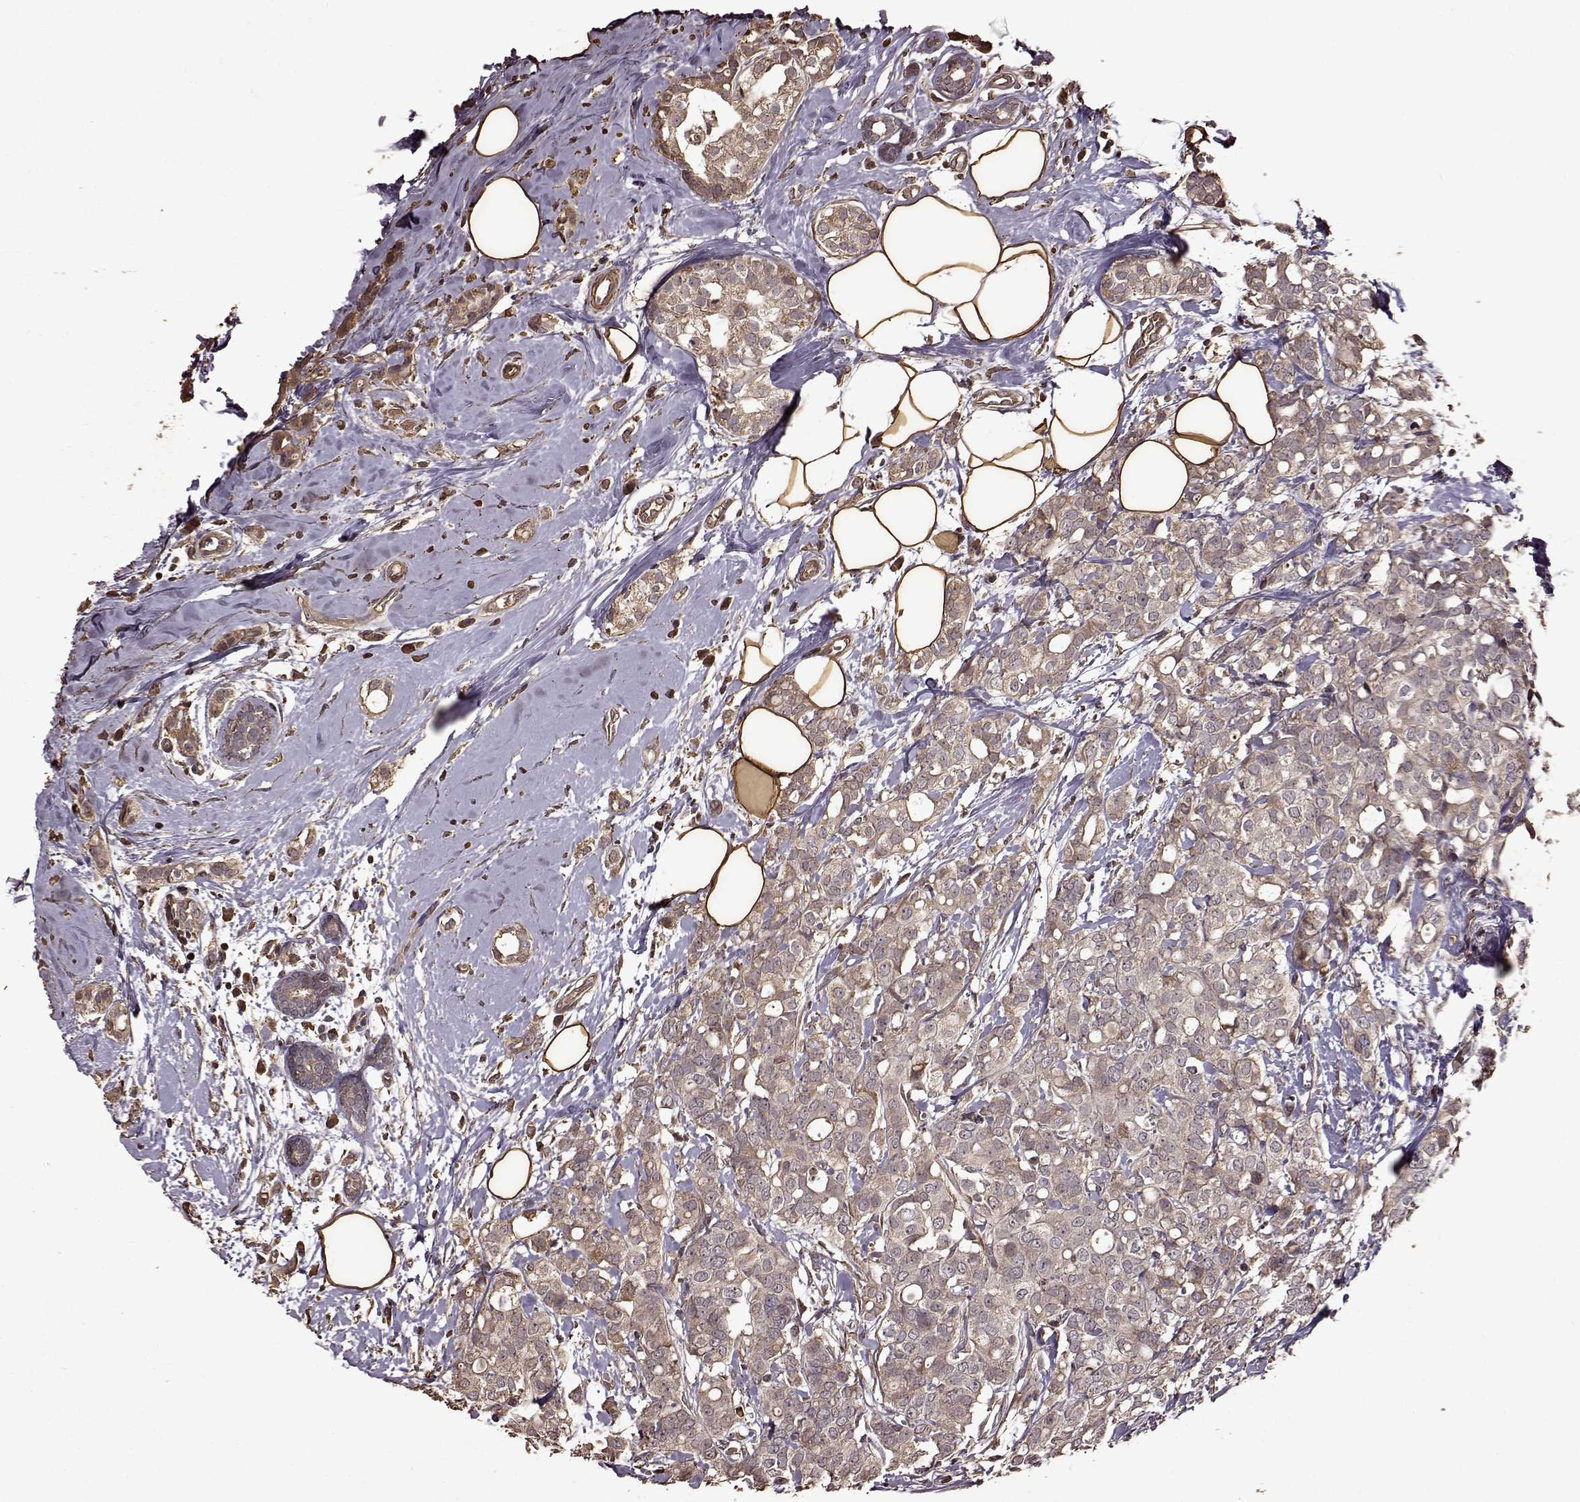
{"staining": {"intensity": "weak", "quantity": ">75%", "location": "cytoplasmic/membranous"}, "tissue": "breast cancer", "cell_type": "Tumor cells", "image_type": "cancer", "snomed": [{"axis": "morphology", "description": "Duct carcinoma"}, {"axis": "topography", "description": "Breast"}], "caption": "IHC histopathology image of neoplastic tissue: human breast cancer stained using IHC shows low levels of weak protein expression localized specifically in the cytoplasmic/membranous of tumor cells, appearing as a cytoplasmic/membranous brown color.", "gene": "FBXW11", "patient": {"sex": "female", "age": 40}}